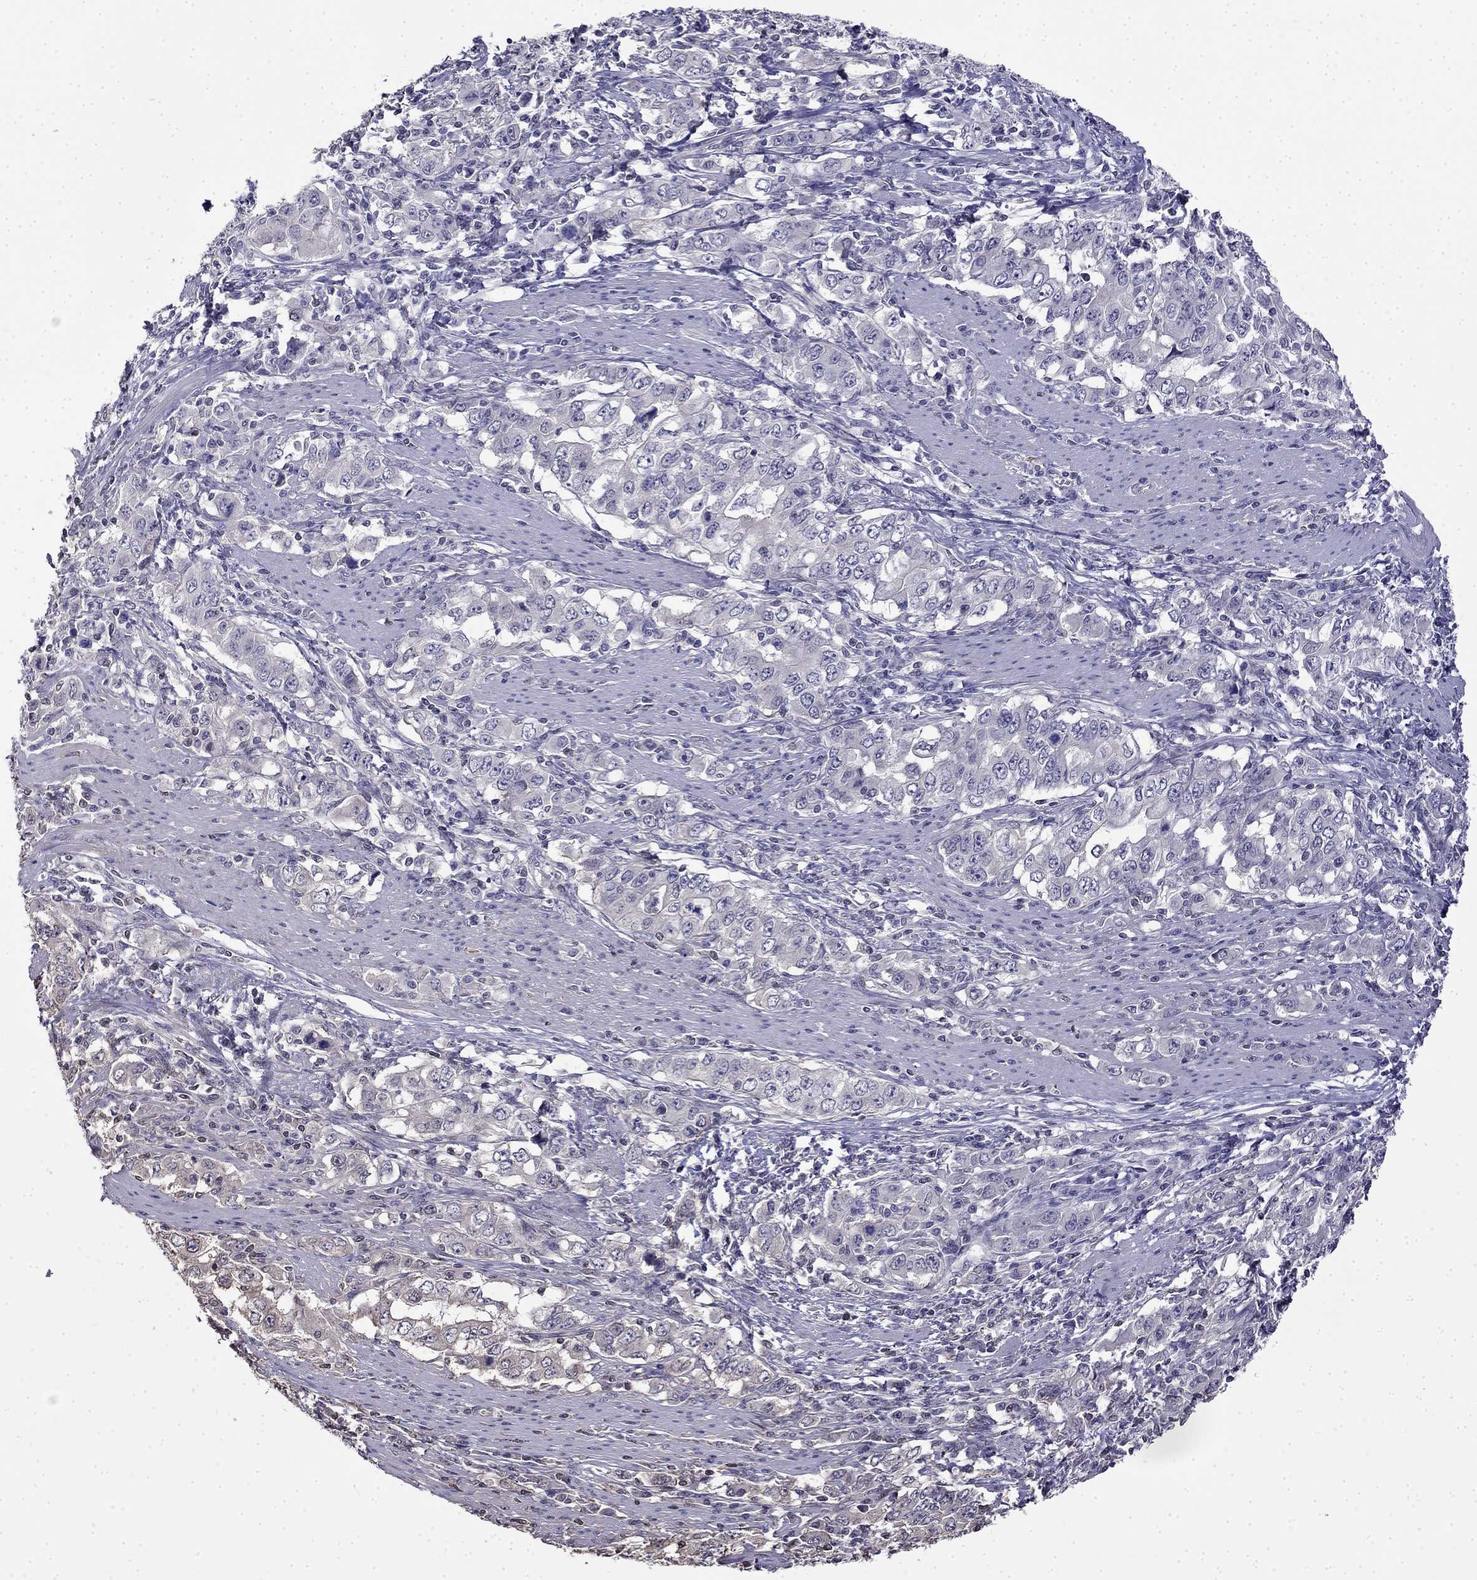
{"staining": {"intensity": "negative", "quantity": "none", "location": "none"}, "tissue": "stomach cancer", "cell_type": "Tumor cells", "image_type": "cancer", "snomed": [{"axis": "morphology", "description": "Adenocarcinoma, NOS"}, {"axis": "topography", "description": "Stomach, lower"}], "caption": "The image exhibits no staining of tumor cells in stomach cancer (adenocarcinoma). (IHC, brightfield microscopy, high magnification).", "gene": "GUCA1B", "patient": {"sex": "female", "age": 72}}